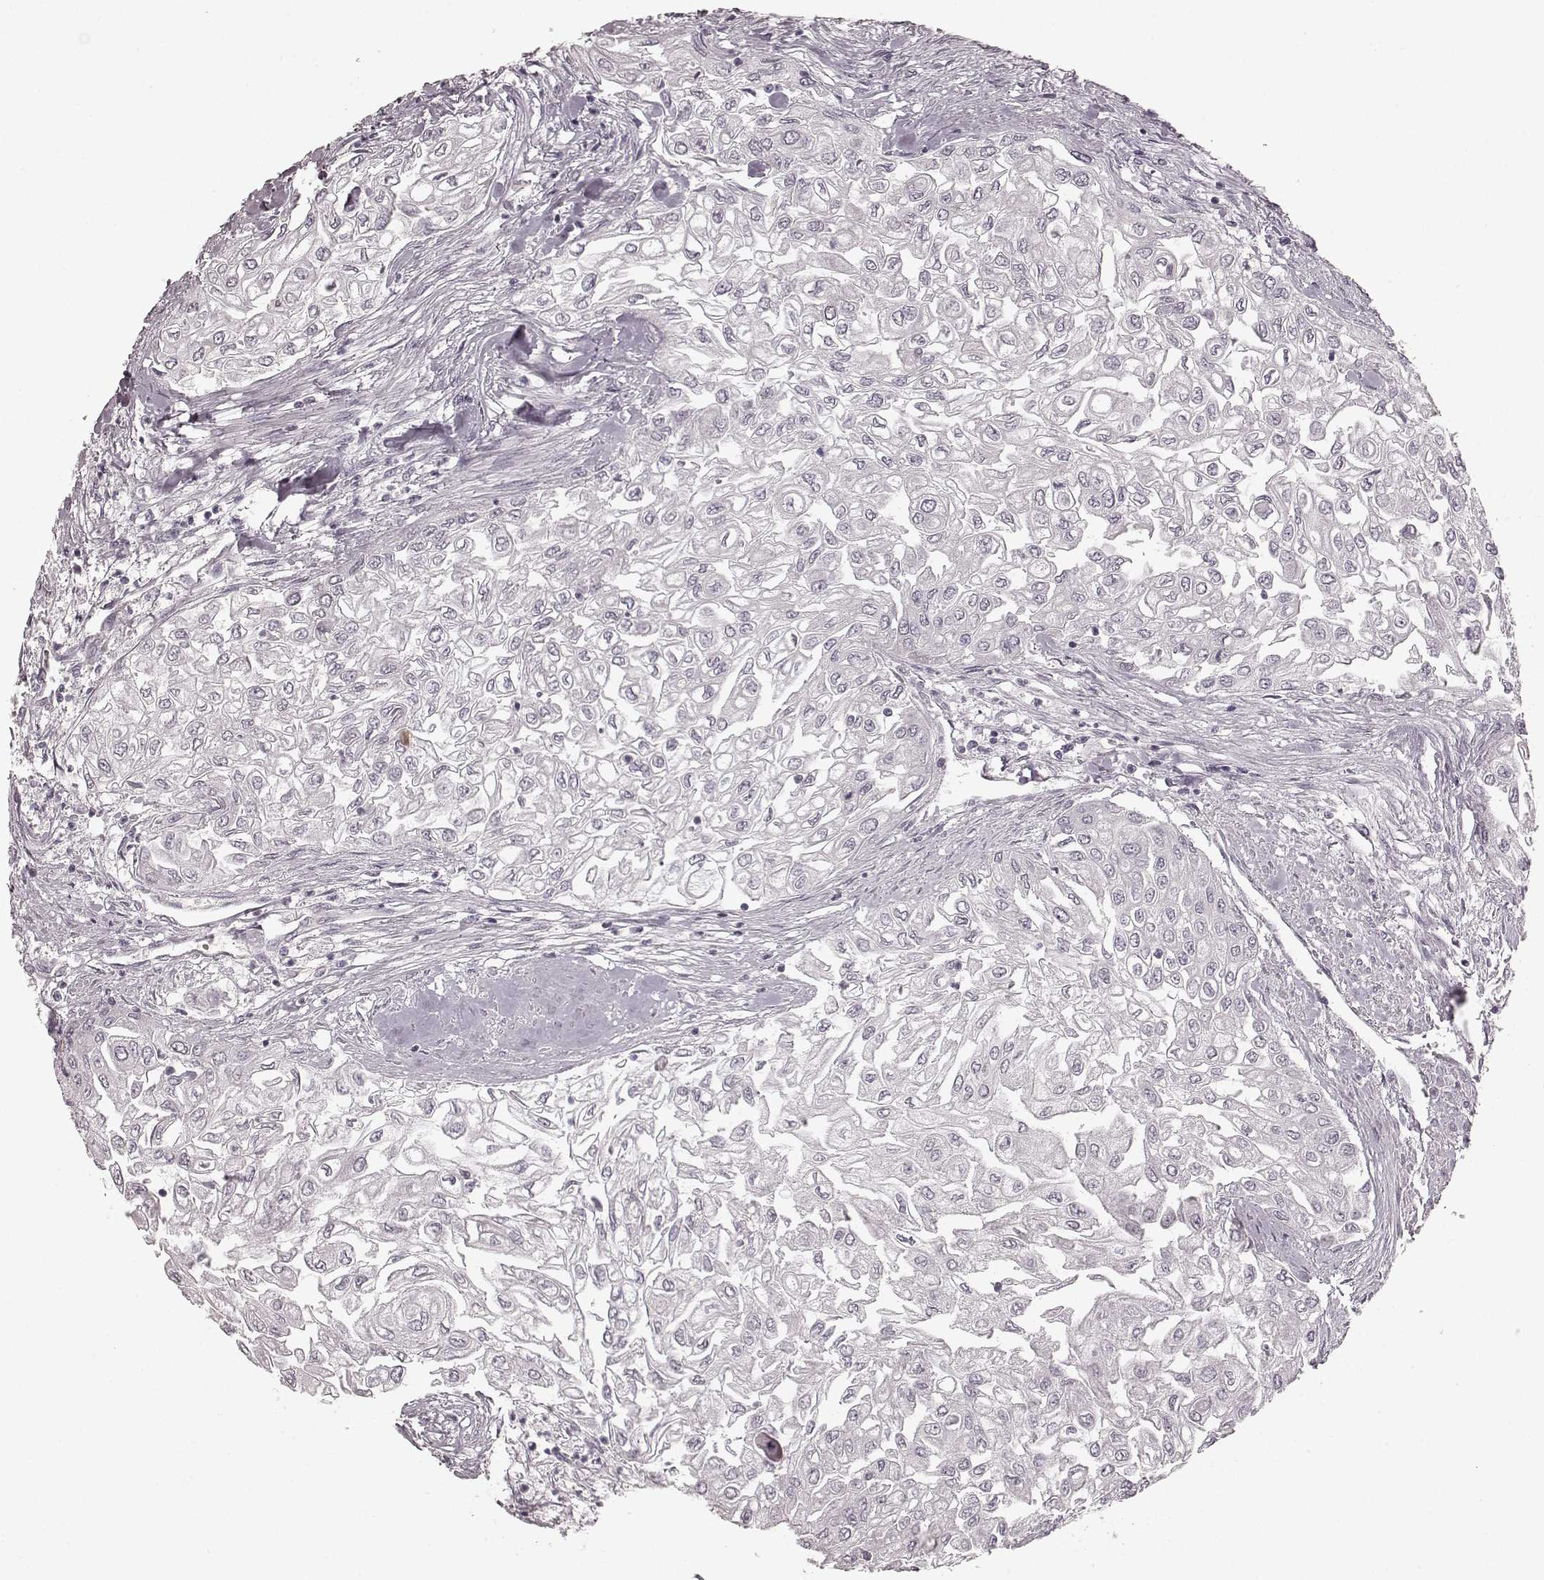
{"staining": {"intensity": "negative", "quantity": "none", "location": "none"}, "tissue": "urothelial cancer", "cell_type": "Tumor cells", "image_type": "cancer", "snomed": [{"axis": "morphology", "description": "Urothelial carcinoma, High grade"}, {"axis": "topography", "description": "Urinary bladder"}], "caption": "A high-resolution photomicrograph shows IHC staining of high-grade urothelial carcinoma, which exhibits no significant positivity in tumor cells.", "gene": "PRKCE", "patient": {"sex": "male", "age": 62}}